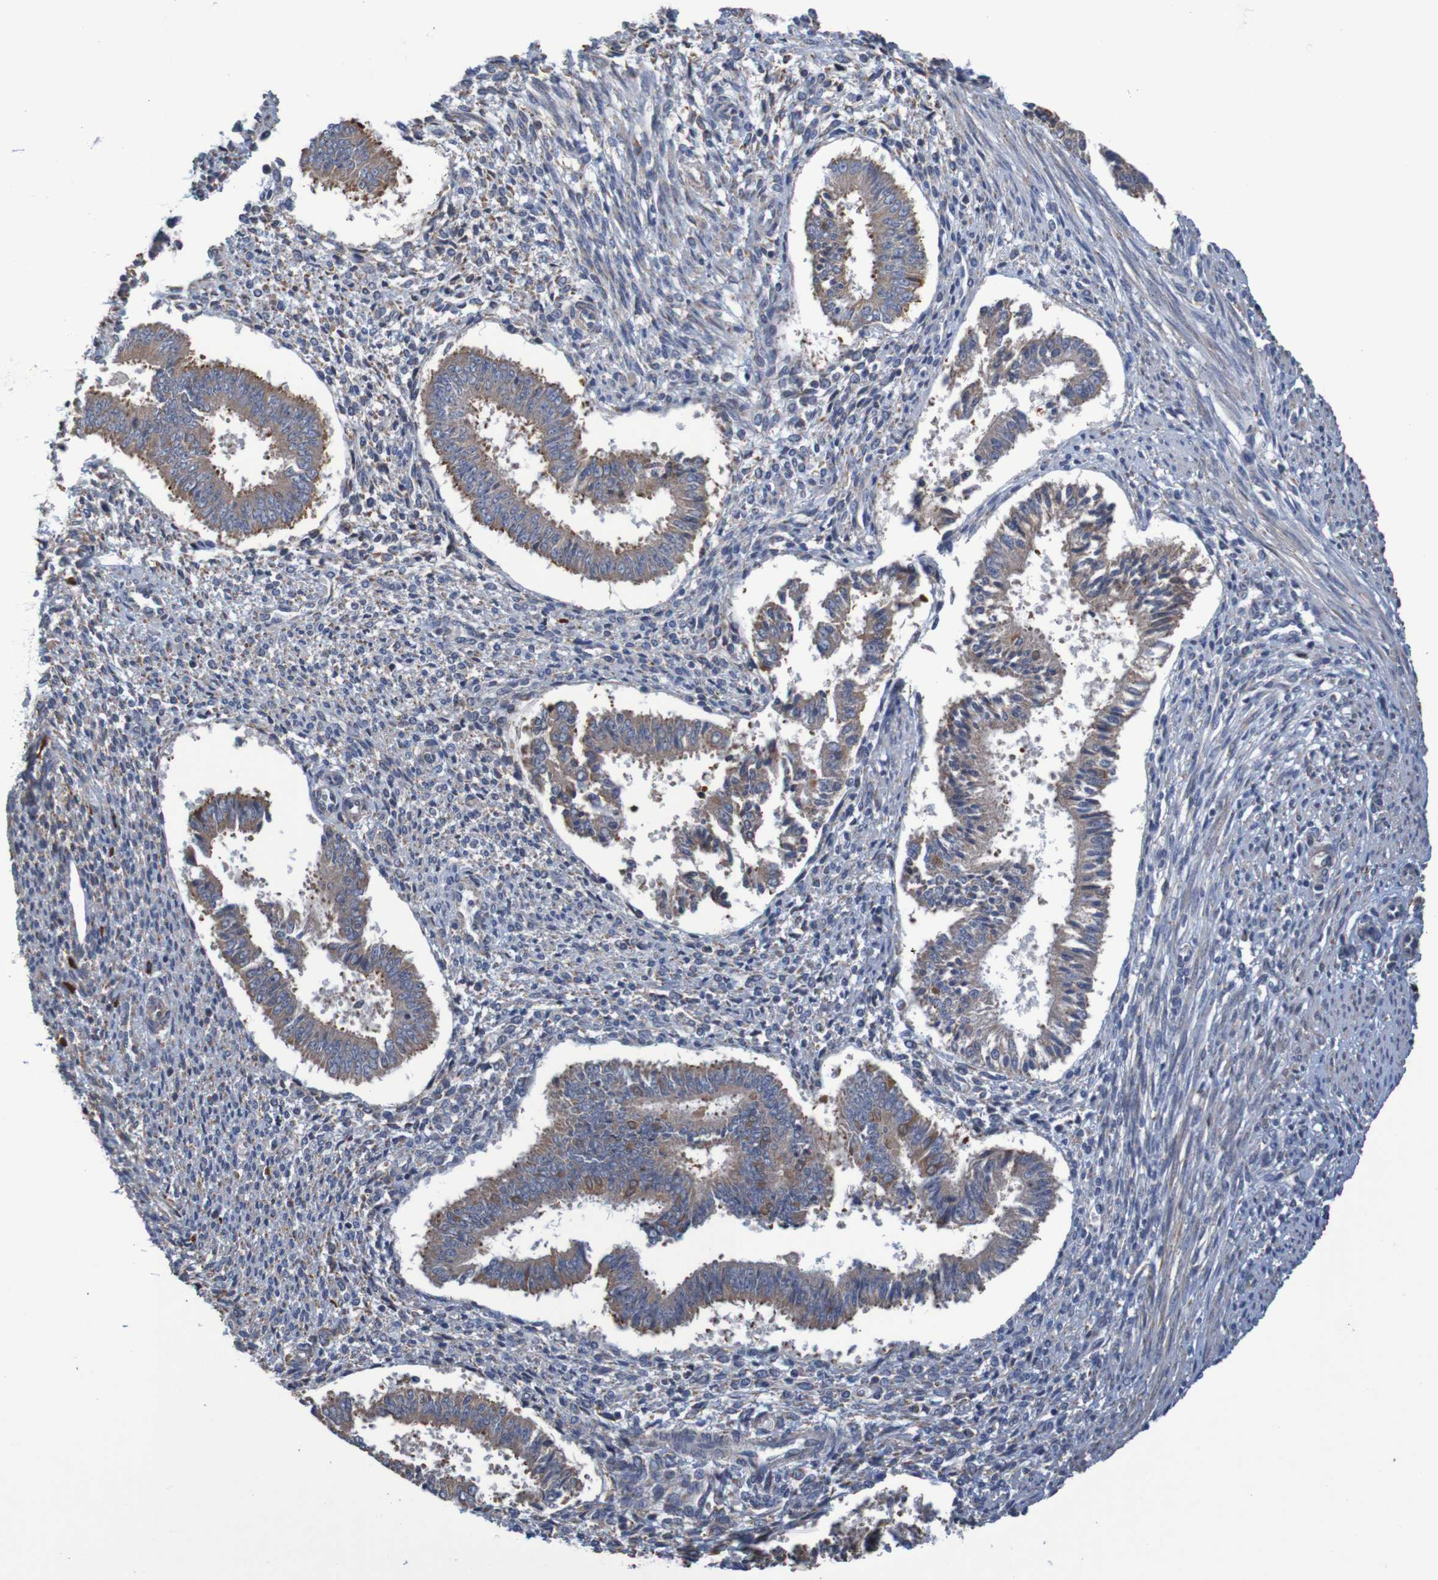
{"staining": {"intensity": "weak", "quantity": "25%-75%", "location": "cytoplasmic/membranous"}, "tissue": "endometrium", "cell_type": "Cells in endometrial stroma", "image_type": "normal", "snomed": [{"axis": "morphology", "description": "Normal tissue, NOS"}, {"axis": "topography", "description": "Endometrium"}], "caption": "Endometrium stained with IHC reveals weak cytoplasmic/membranous positivity in approximately 25%-75% of cells in endometrial stroma. (IHC, brightfield microscopy, high magnification).", "gene": "CLDN18", "patient": {"sex": "female", "age": 35}}